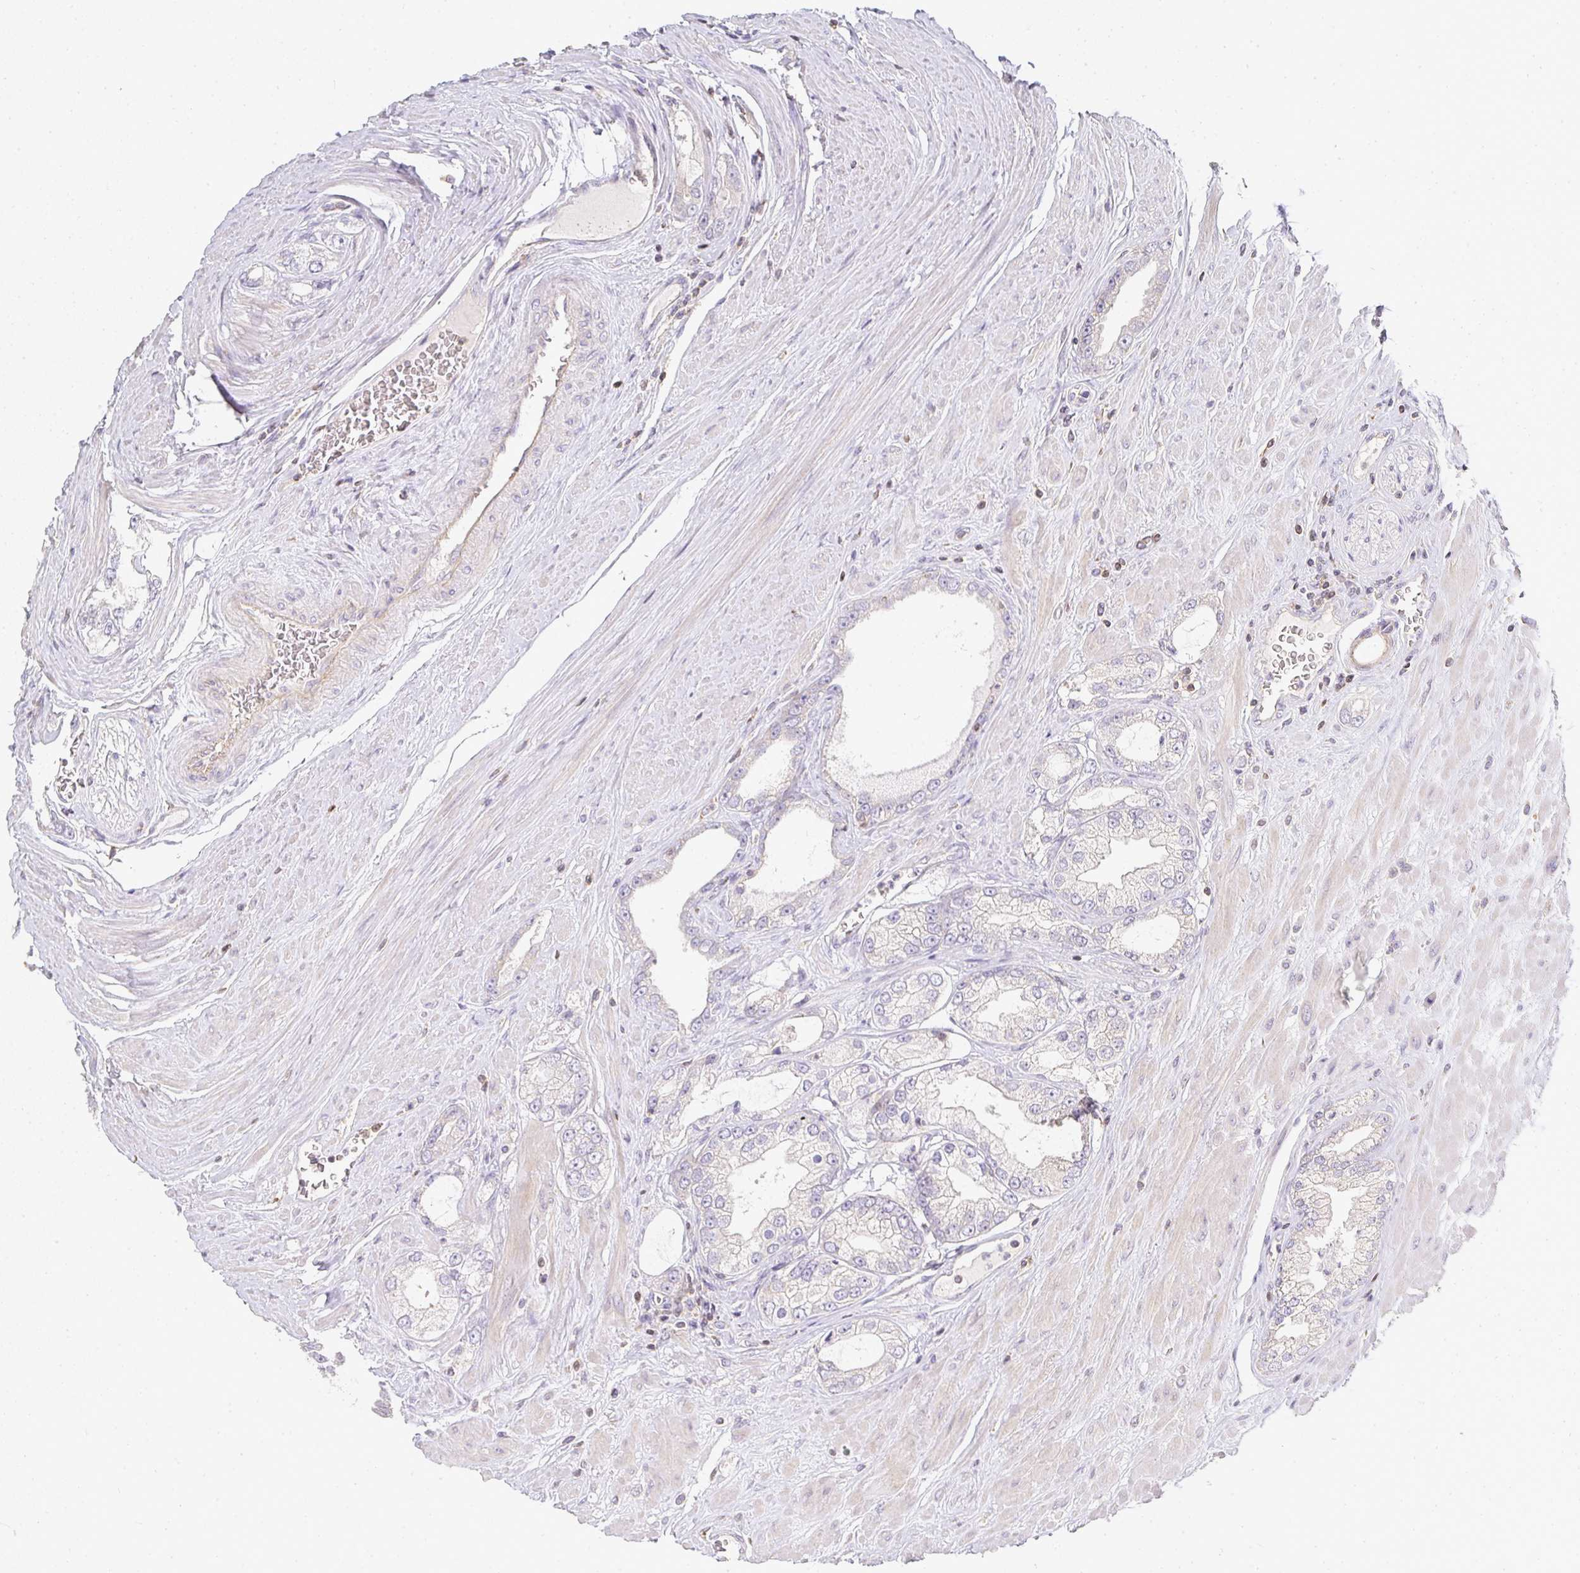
{"staining": {"intensity": "negative", "quantity": "none", "location": "none"}, "tissue": "prostate cancer", "cell_type": "Tumor cells", "image_type": "cancer", "snomed": [{"axis": "morphology", "description": "Adenocarcinoma, High grade"}, {"axis": "topography", "description": "Prostate"}], "caption": "Tumor cells are negative for brown protein staining in adenocarcinoma (high-grade) (prostate). (Brightfield microscopy of DAB (3,3'-diaminobenzidine) IHC at high magnification).", "gene": "GATA3", "patient": {"sex": "male", "age": 66}}